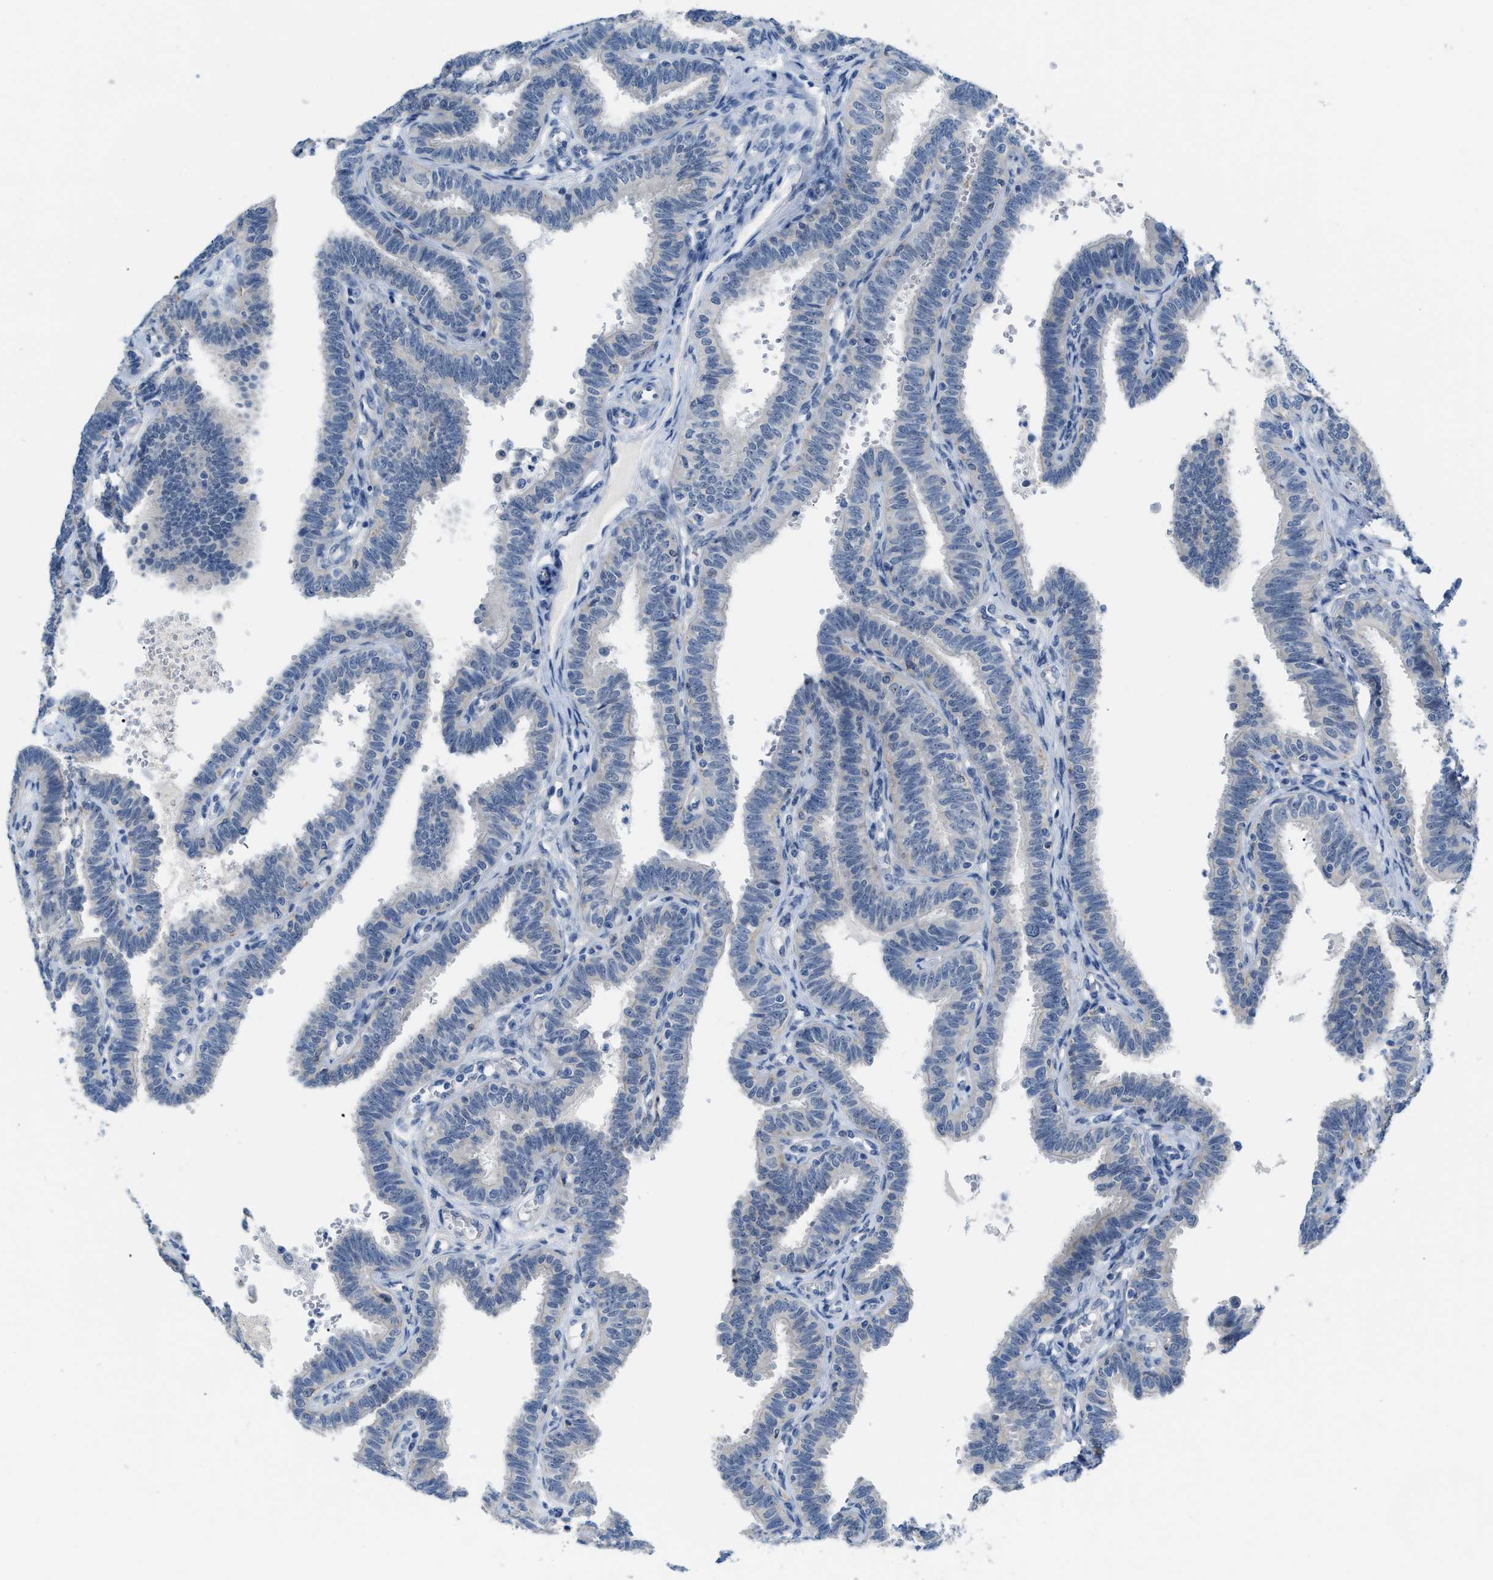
{"staining": {"intensity": "negative", "quantity": "none", "location": "none"}, "tissue": "fallopian tube", "cell_type": "Glandular cells", "image_type": "normal", "snomed": [{"axis": "morphology", "description": "Normal tissue, NOS"}, {"axis": "topography", "description": "Fallopian tube"}, {"axis": "topography", "description": "Placenta"}], "caption": "DAB (3,3'-diaminobenzidine) immunohistochemical staining of normal fallopian tube shows no significant staining in glandular cells.", "gene": "PHRF1", "patient": {"sex": "female", "age": 34}}